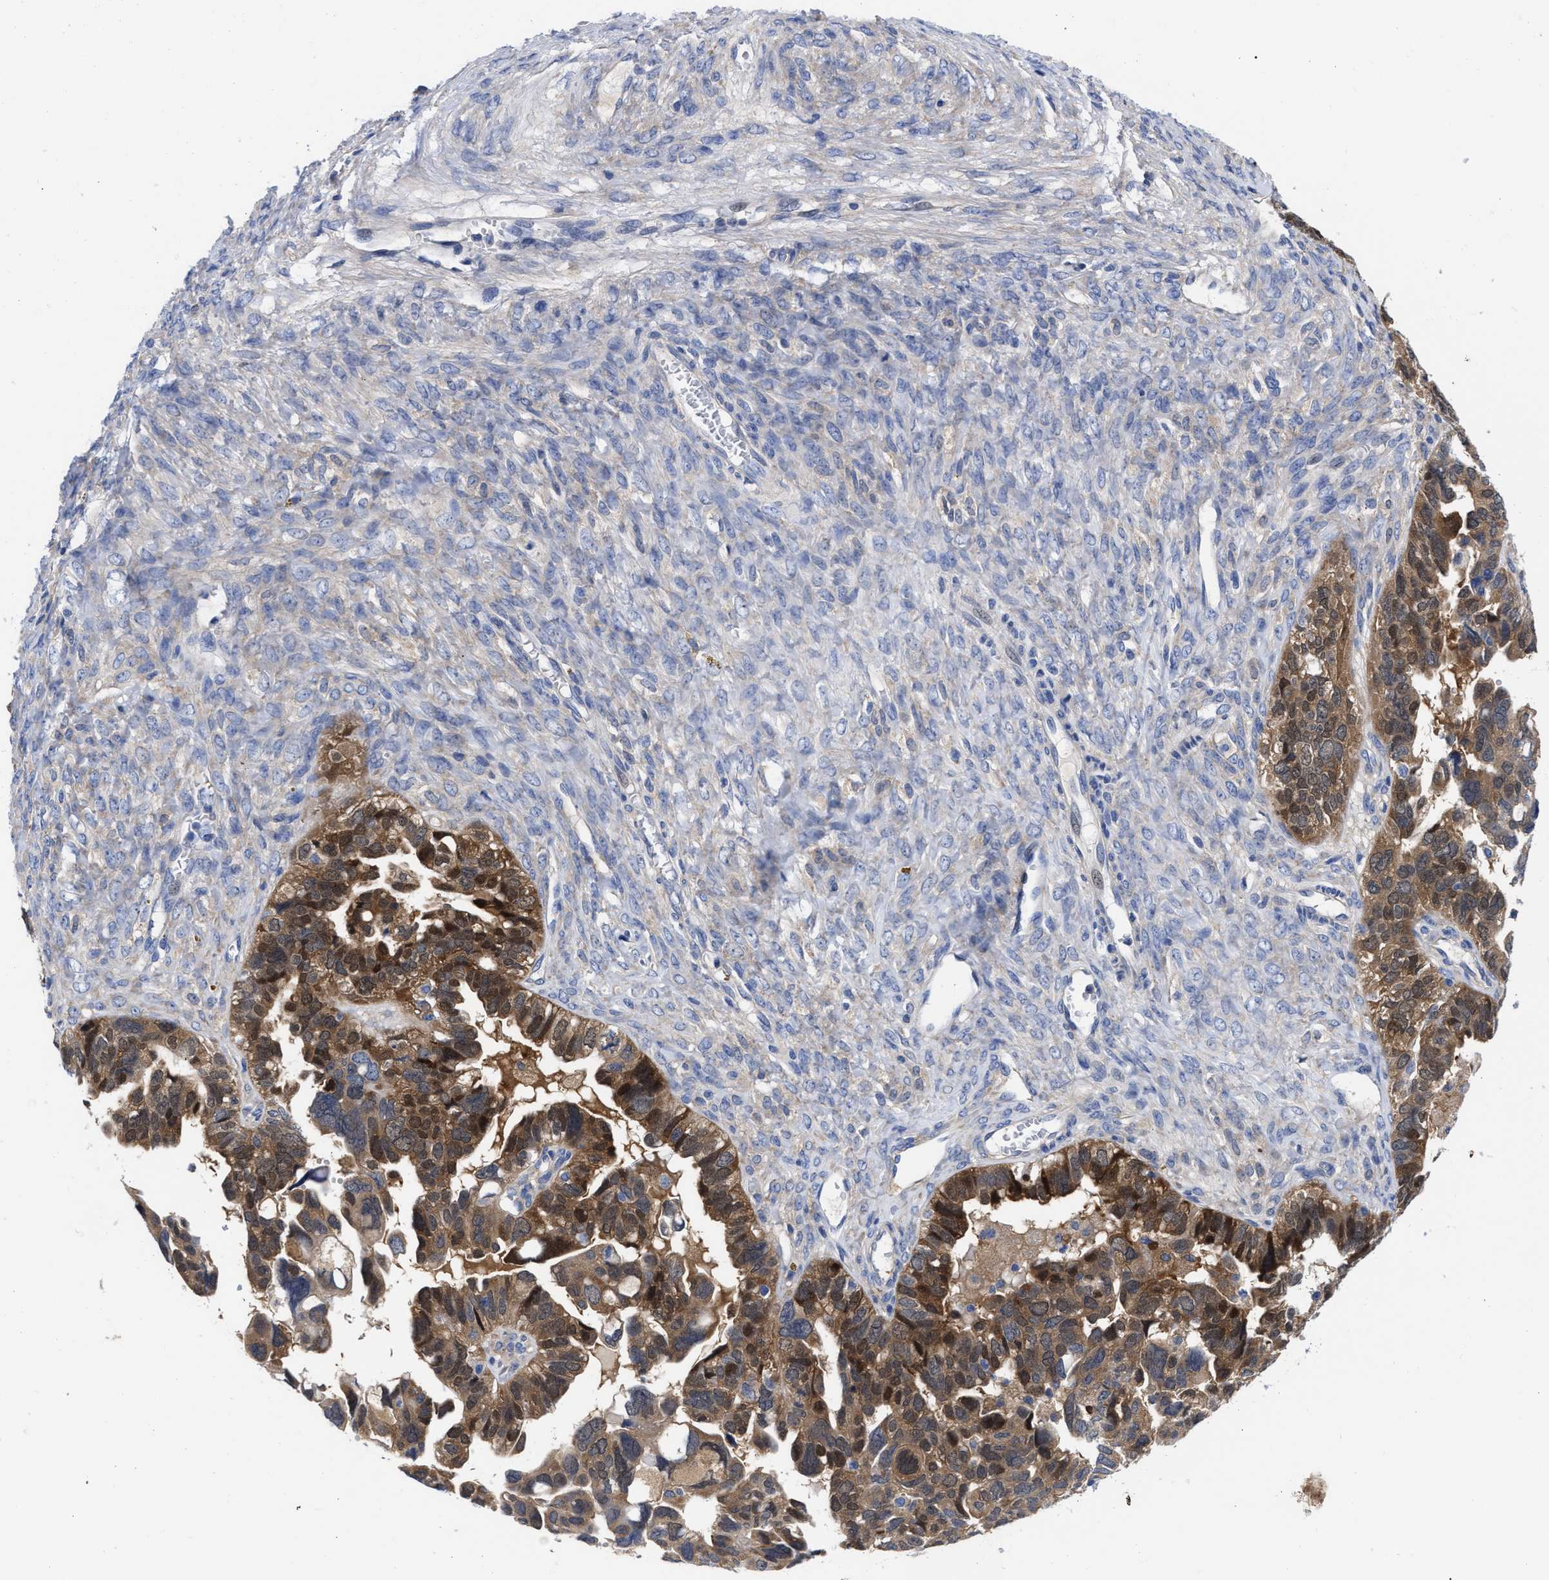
{"staining": {"intensity": "strong", "quantity": ">75%", "location": "cytoplasmic/membranous"}, "tissue": "ovarian cancer", "cell_type": "Tumor cells", "image_type": "cancer", "snomed": [{"axis": "morphology", "description": "Cystadenocarcinoma, serous, NOS"}, {"axis": "topography", "description": "Ovary"}], "caption": "Immunohistochemical staining of human ovarian cancer exhibits high levels of strong cytoplasmic/membranous staining in about >75% of tumor cells.", "gene": "RBKS", "patient": {"sex": "female", "age": 79}}